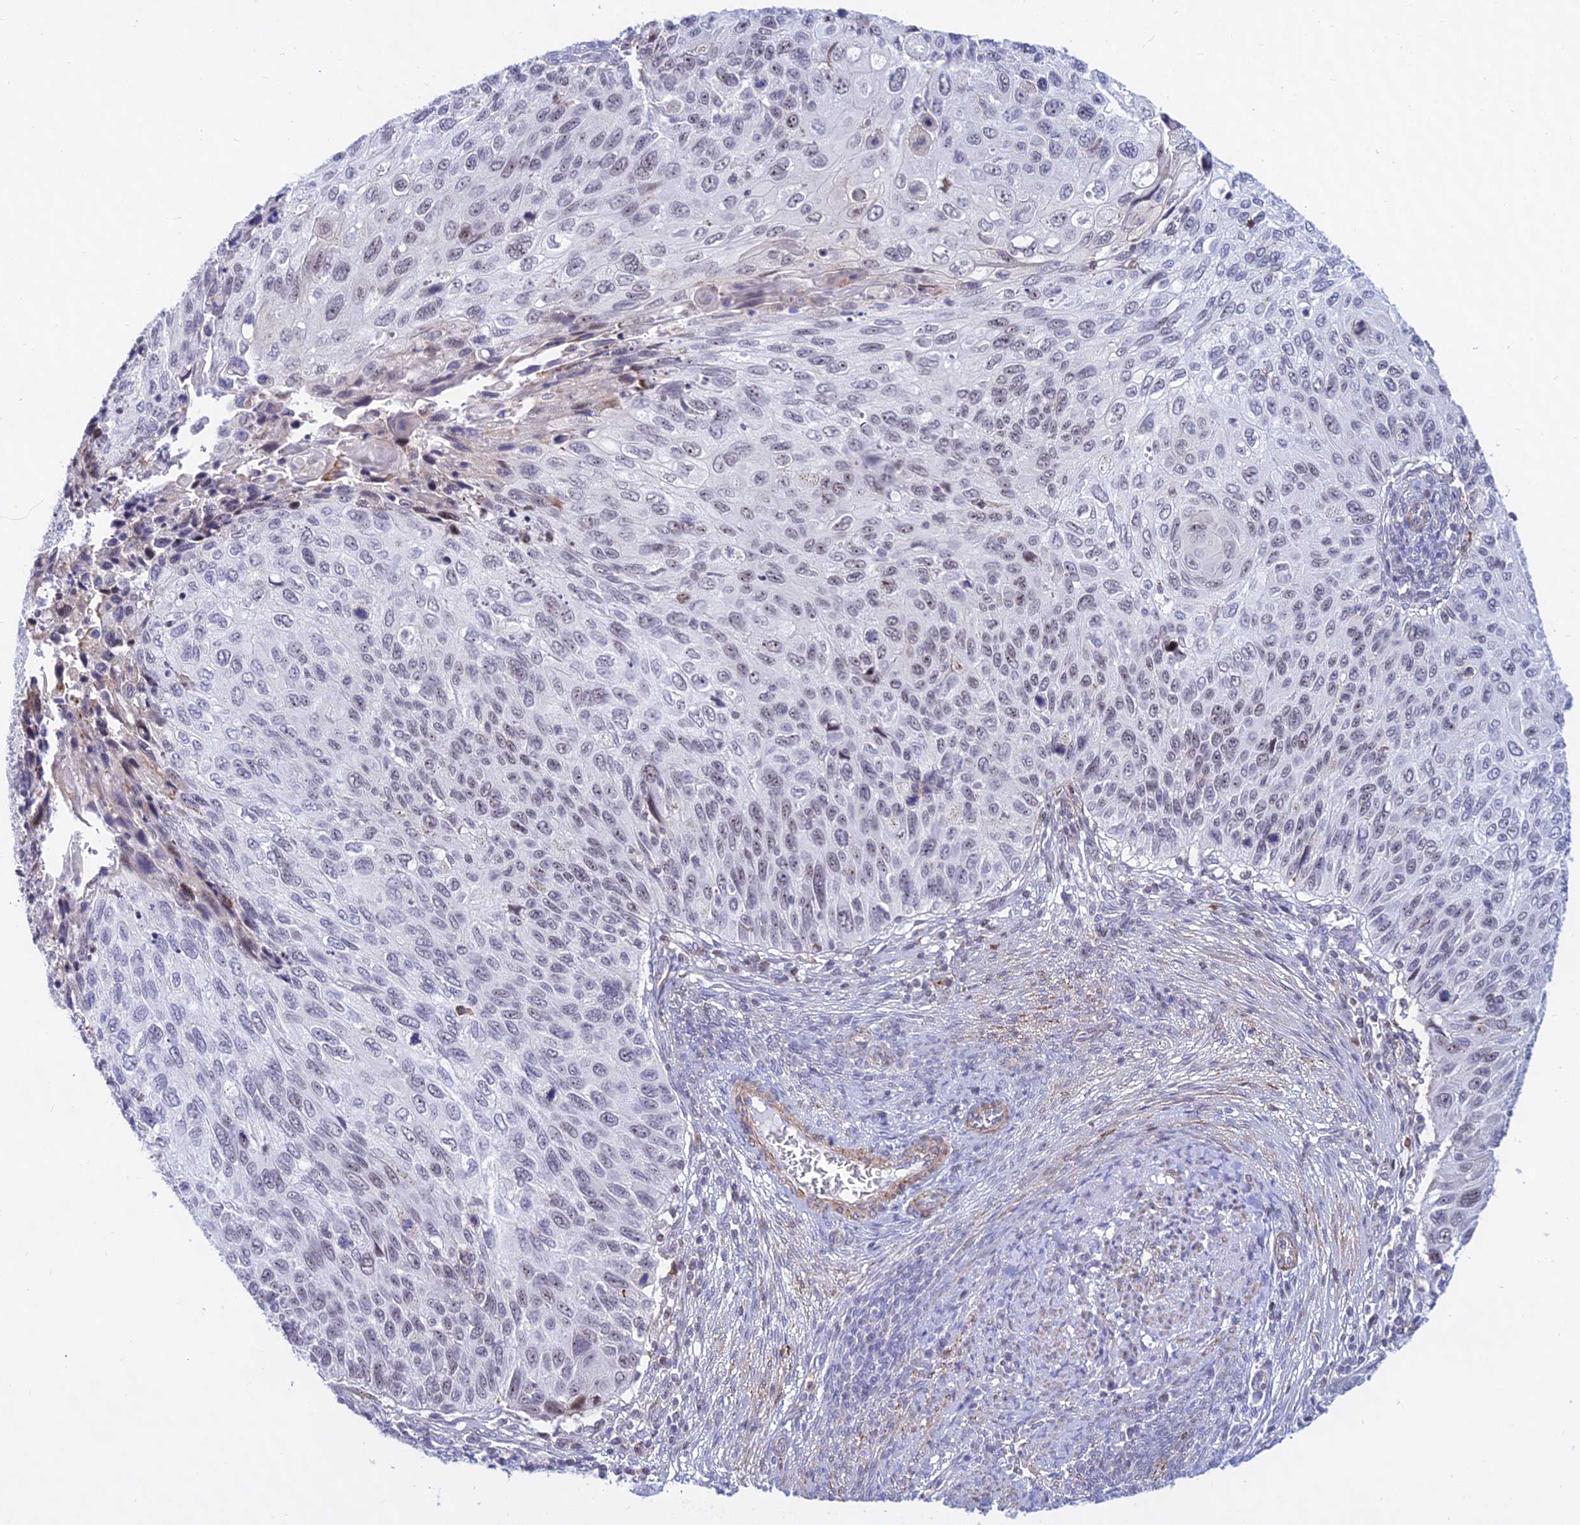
{"staining": {"intensity": "weak", "quantity": "<25%", "location": "nuclear"}, "tissue": "cervical cancer", "cell_type": "Tumor cells", "image_type": "cancer", "snomed": [{"axis": "morphology", "description": "Squamous cell carcinoma, NOS"}, {"axis": "topography", "description": "Cervix"}], "caption": "Cervical squamous cell carcinoma stained for a protein using IHC shows no positivity tumor cells.", "gene": "KRR1", "patient": {"sex": "female", "age": 70}}